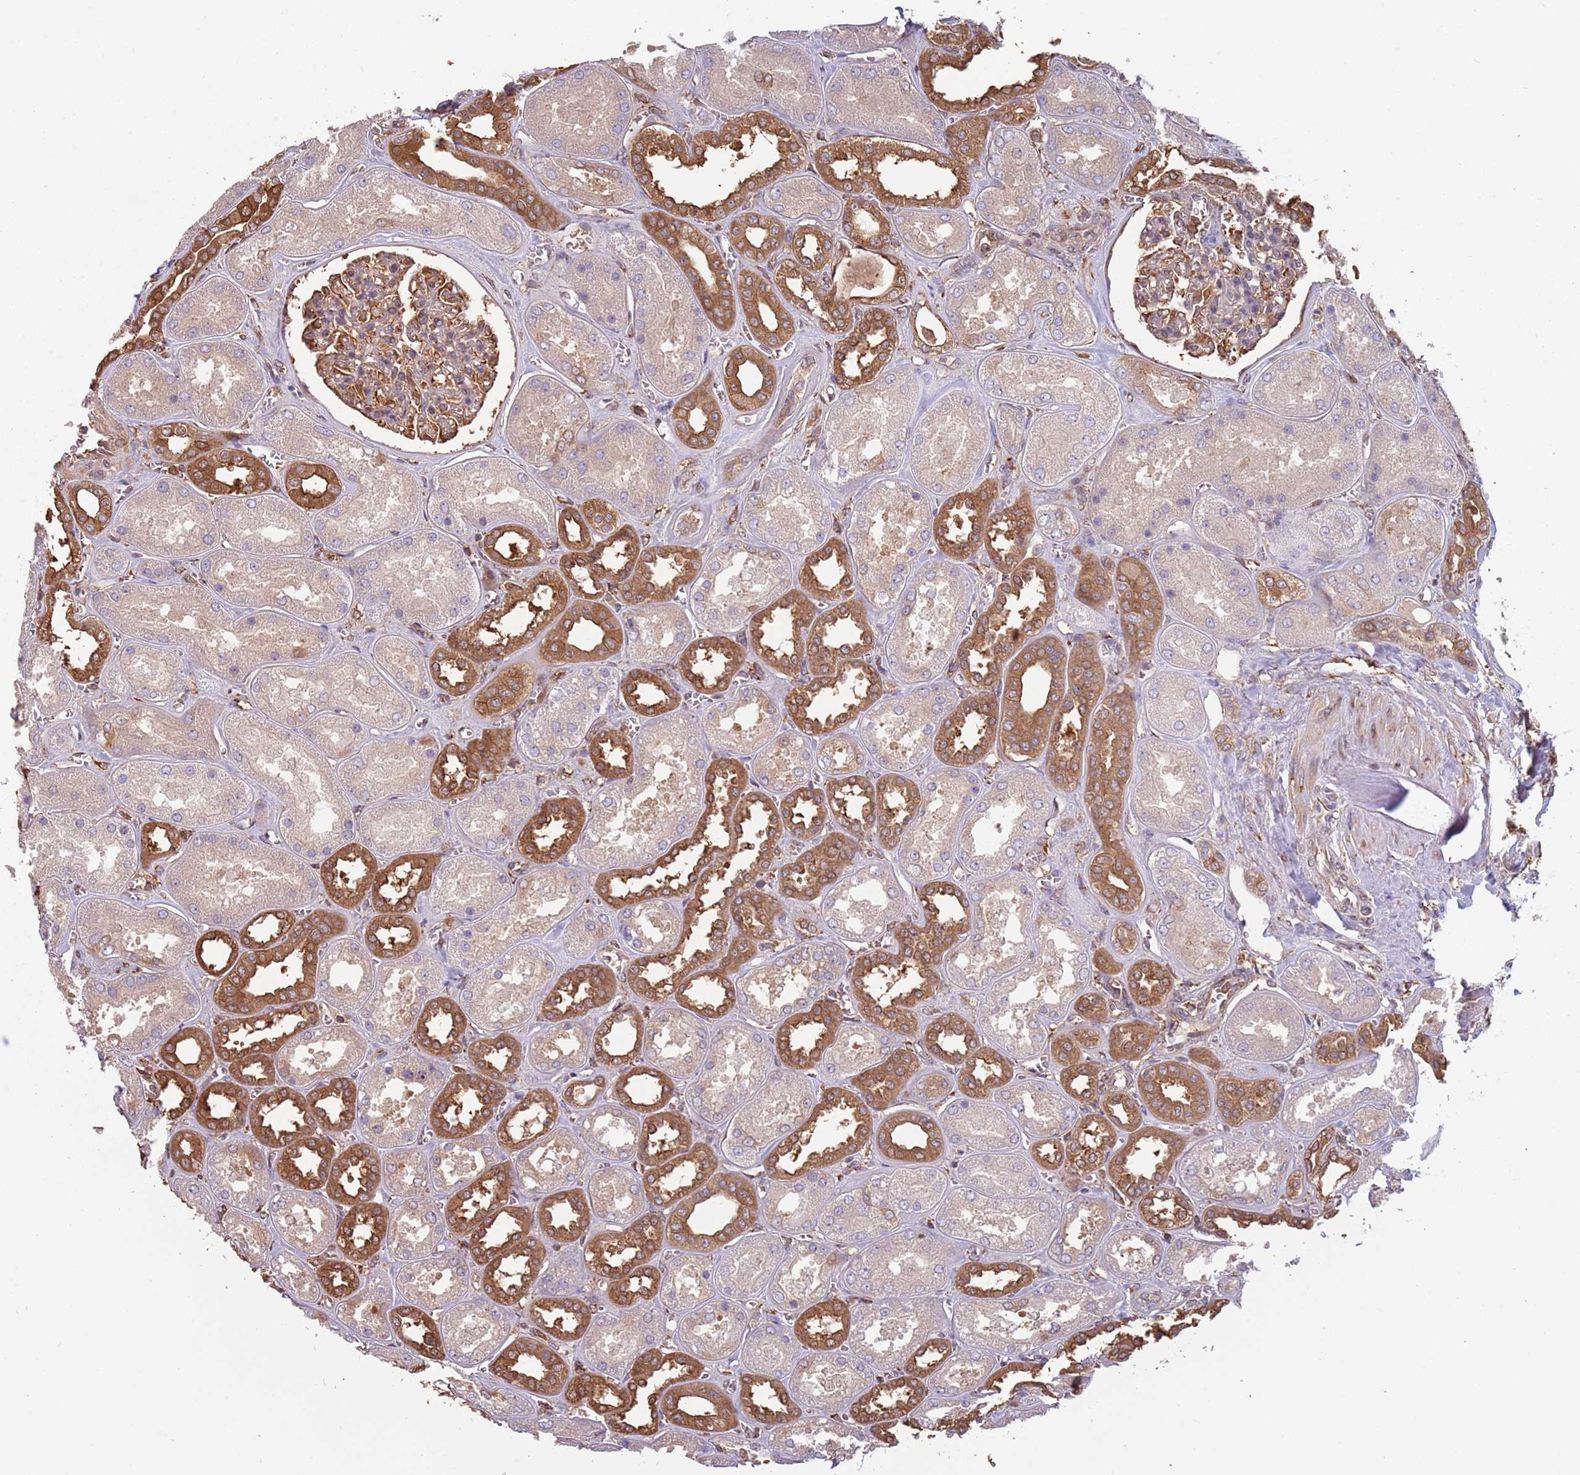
{"staining": {"intensity": "strong", "quantity": "<25%", "location": "cytoplasmic/membranous"}, "tissue": "kidney", "cell_type": "Cells in glomeruli", "image_type": "normal", "snomed": [{"axis": "morphology", "description": "Normal tissue, NOS"}, {"axis": "morphology", "description": "Adenocarcinoma, NOS"}, {"axis": "topography", "description": "Kidney"}], "caption": "Benign kidney displays strong cytoplasmic/membranous staining in approximately <25% of cells in glomeruli, visualized by immunohistochemistry. (IHC, brightfield microscopy, high magnification).", "gene": "COG4", "patient": {"sex": "female", "age": 68}}